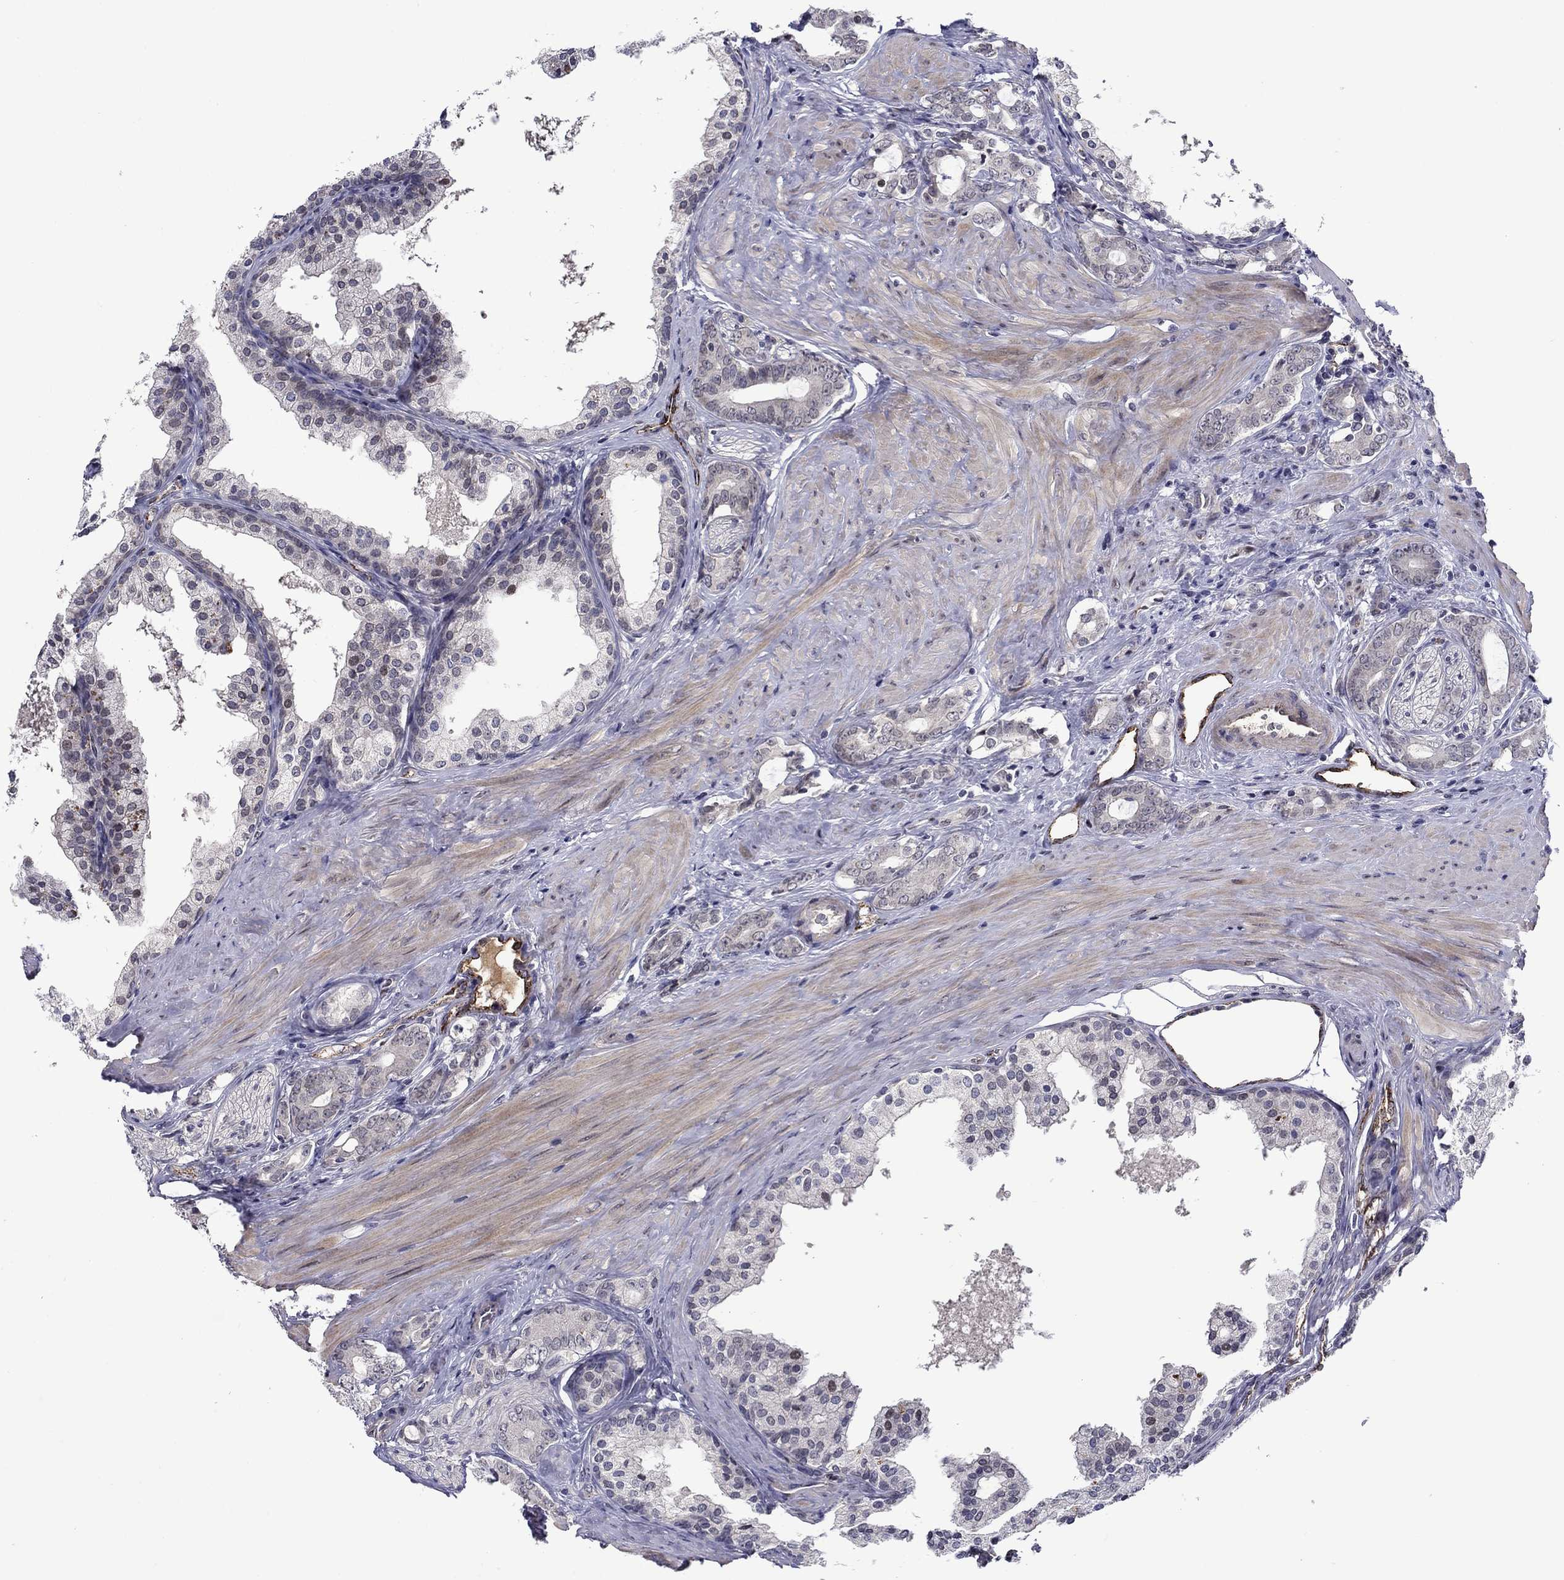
{"staining": {"intensity": "negative", "quantity": "none", "location": "none"}, "tissue": "prostate cancer", "cell_type": "Tumor cells", "image_type": "cancer", "snomed": [{"axis": "morphology", "description": "Adenocarcinoma, NOS"}, {"axis": "topography", "description": "Prostate"}], "caption": "An immunohistochemistry (IHC) photomicrograph of prostate adenocarcinoma is shown. There is no staining in tumor cells of prostate adenocarcinoma.", "gene": "SLITRK1", "patient": {"sex": "male", "age": 55}}